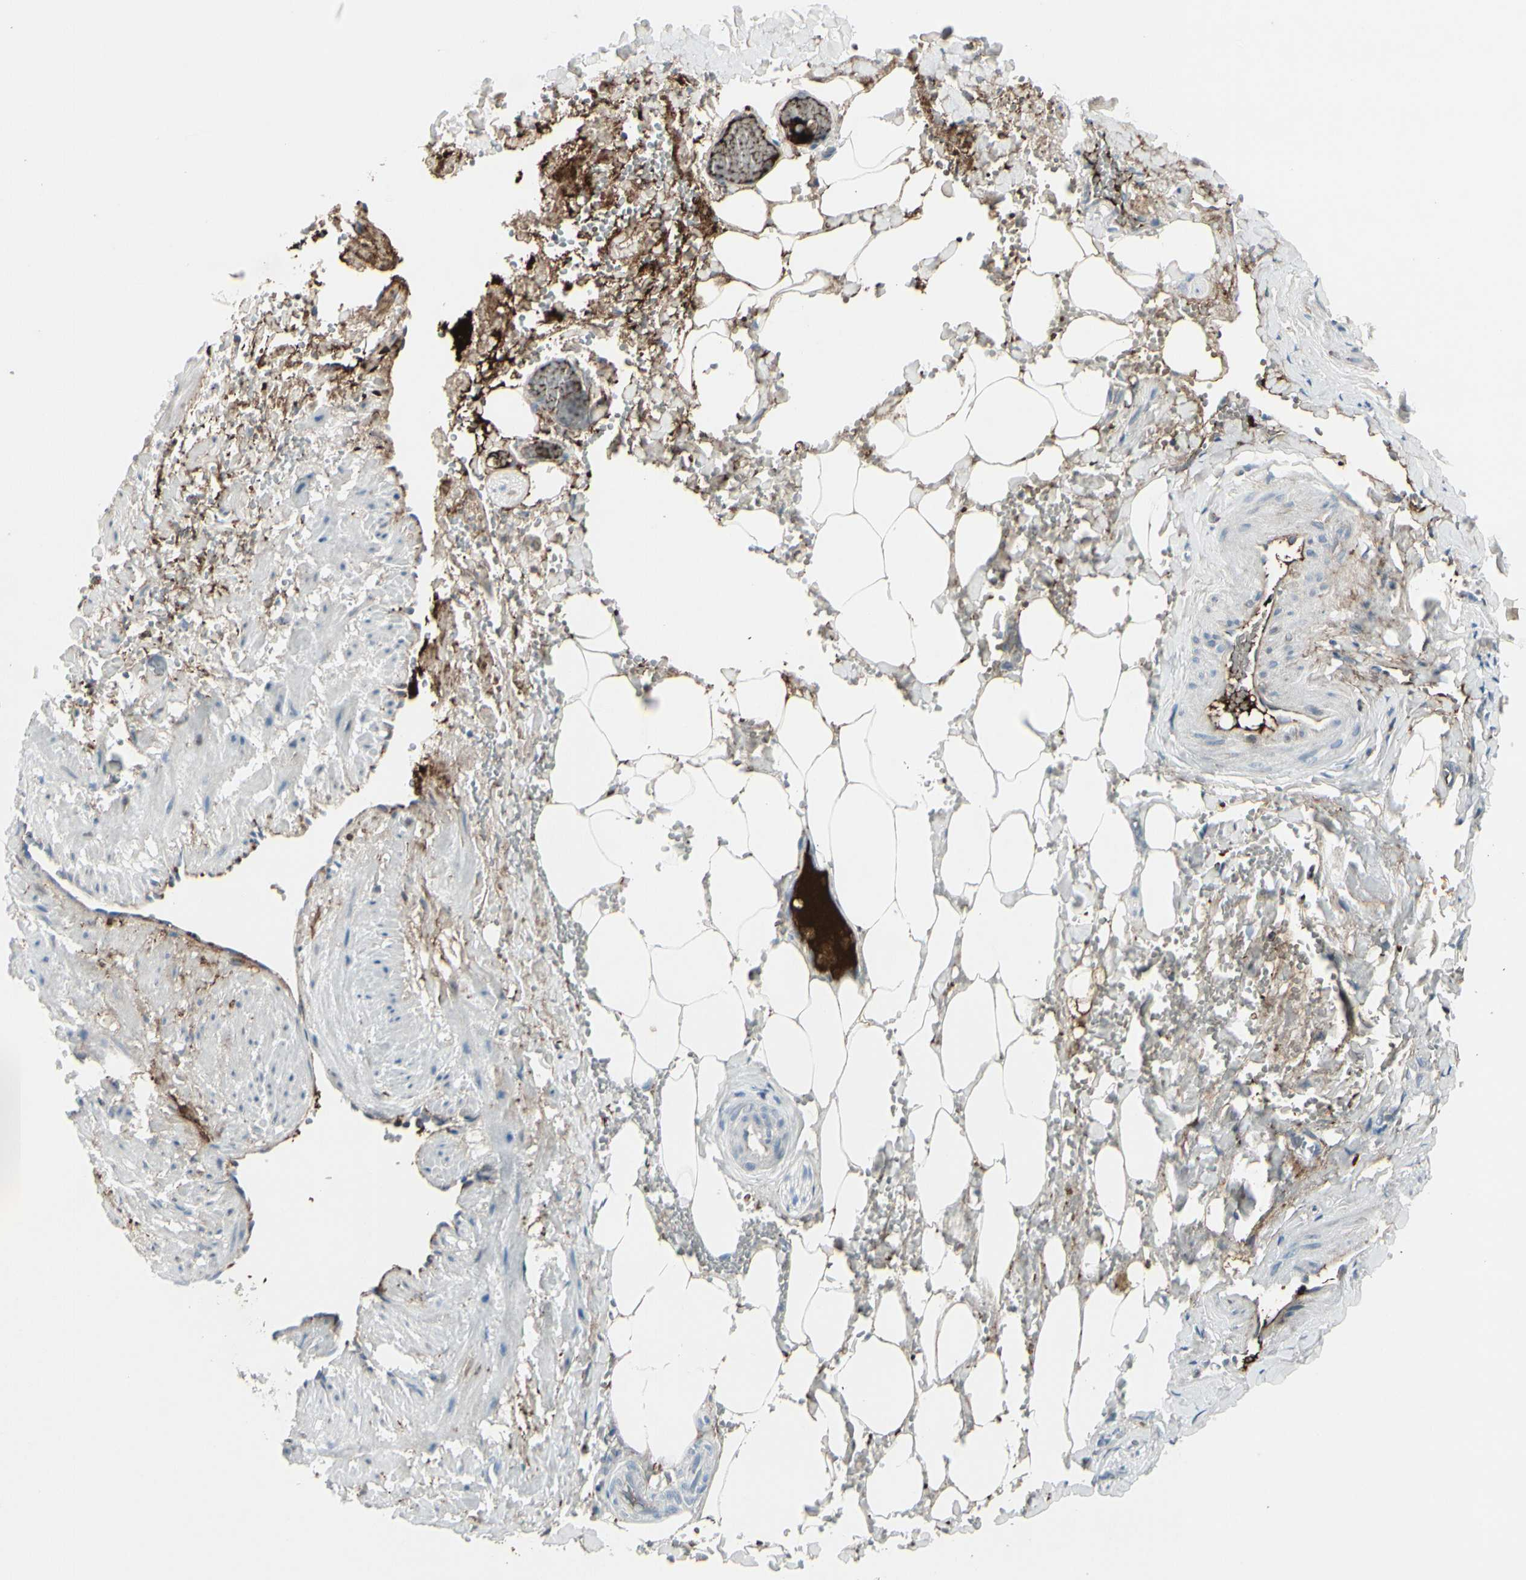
{"staining": {"intensity": "negative", "quantity": "none", "location": "none"}, "tissue": "adipose tissue", "cell_type": "Adipocytes", "image_type": "normal", "snomed": [{"axis": "morphology", "description": "Normal tissue, NOS"}, {"axis": "topography", "description": "Soft tissue"}, {"axis": "topography", "description": "Vascular tissue"}], "caption": "High magnification brightfield microscopy of benign adipose tissue stained with DAB (brown) and counterstained with hematoxylin (blue): adipocytes show no significant staining. The staining is performed using DAB (3,3'-diaminobenzidine) brown chromogen with nuclei counter-stained in using hematoxylin.", "gene": "IGHG1", "patient": {"sex": "female", "age": 35}}